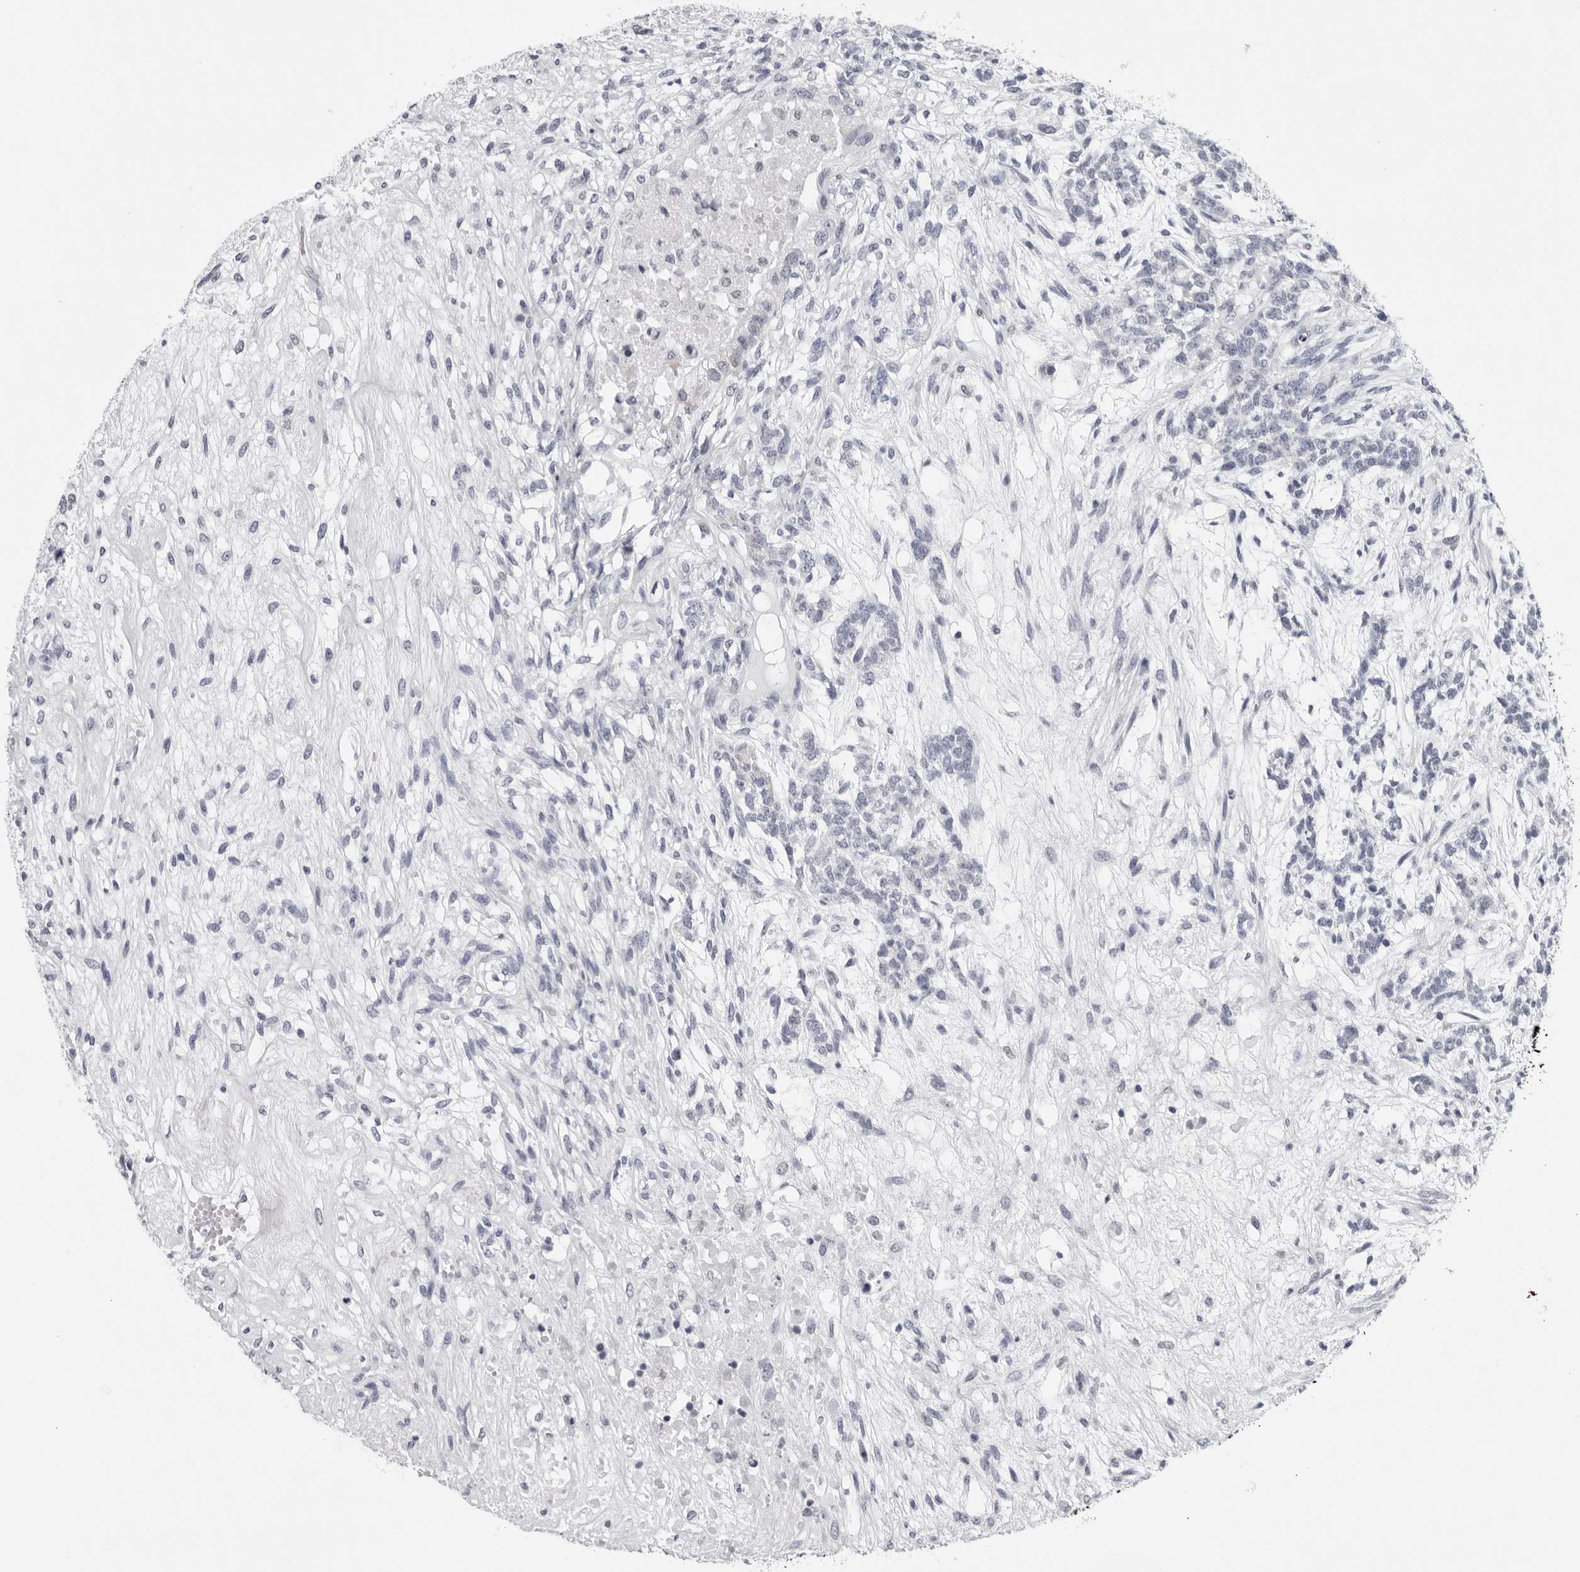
{"staining": {"intensity": "negative", "quantity": "none", "location": "none"}, "tissue": "testis cancer", "cell_type": "Tumor cells", "image_type": "cancer", "snomed": [{"axis": "morphology", "description": "Seminoma, NOS"}, {"axis": "morphology", "description": "Carcinoma, Embryonal, NOS"}, {"axis": "topography", "description": "Testis"}], "caption": "Immunohistochemical staining of testis embryonal carcinoma reveals no significant staining in tumor cells.", "gene": "CPT2", "patient": {"sex": "male", "age": 28}}